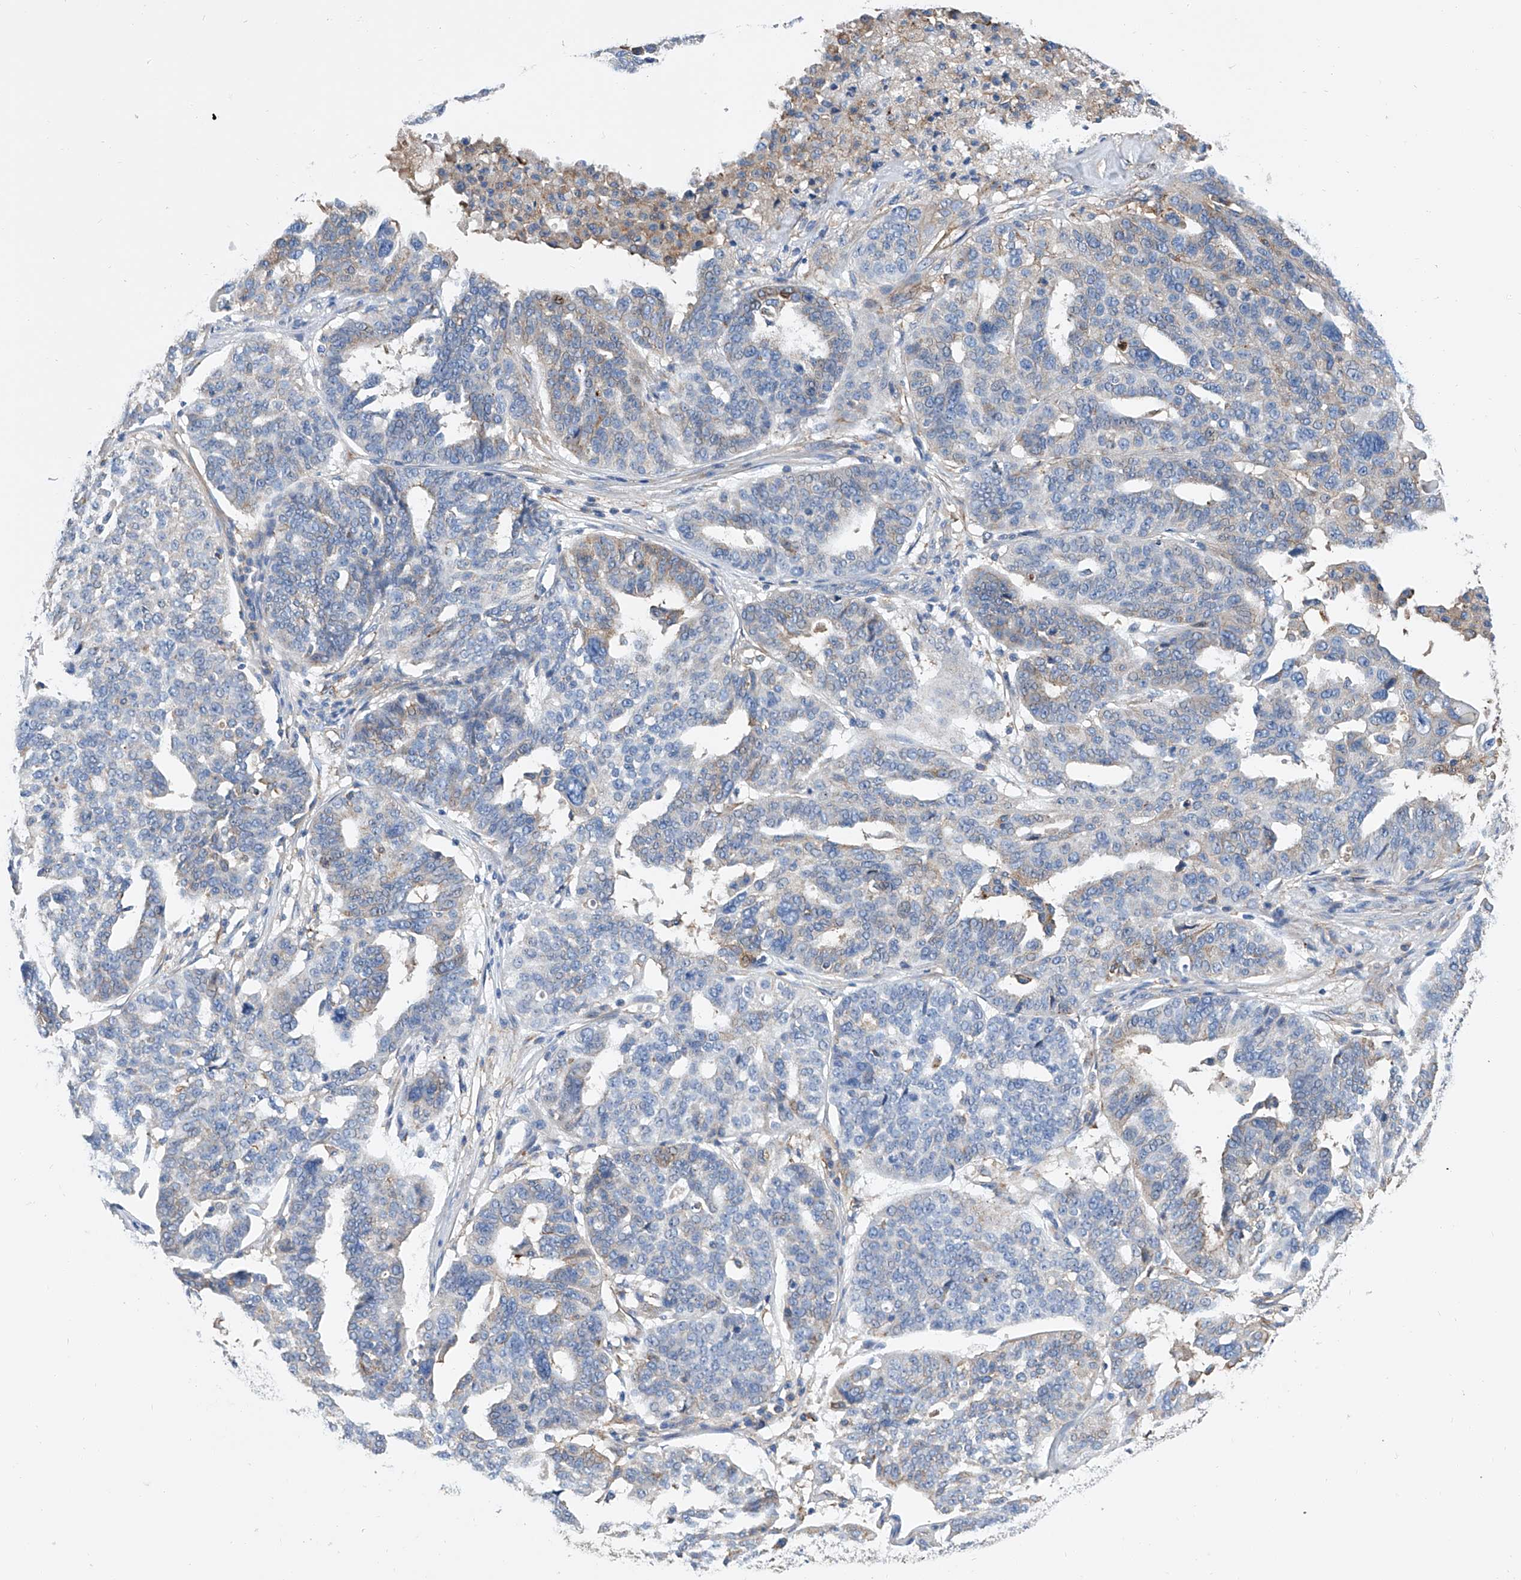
{"staining": {"intensity": "weak", "quantity": "<25%", "location": "cytoplasmic/membranous"}, "tissue": "ovarian cancer", "cell_type": "Tumor cells", "image_type": "cancer", "snomed": [{"axis": "morphology", "description": "Cystadenocarcinoma, serous, NOS"}, {"axis": "topography", "description": "Ovary"}], "caption": "Immunohistochemistry (IHC) histopathology image of ovarian serous cystadenocarcinoma stained for a protein (brown), which demonstrates no positivity in tumor cells. Nuclei are stained in blue.", "gene": "GPT", "patient": {"sex": "female", "age": 59}}